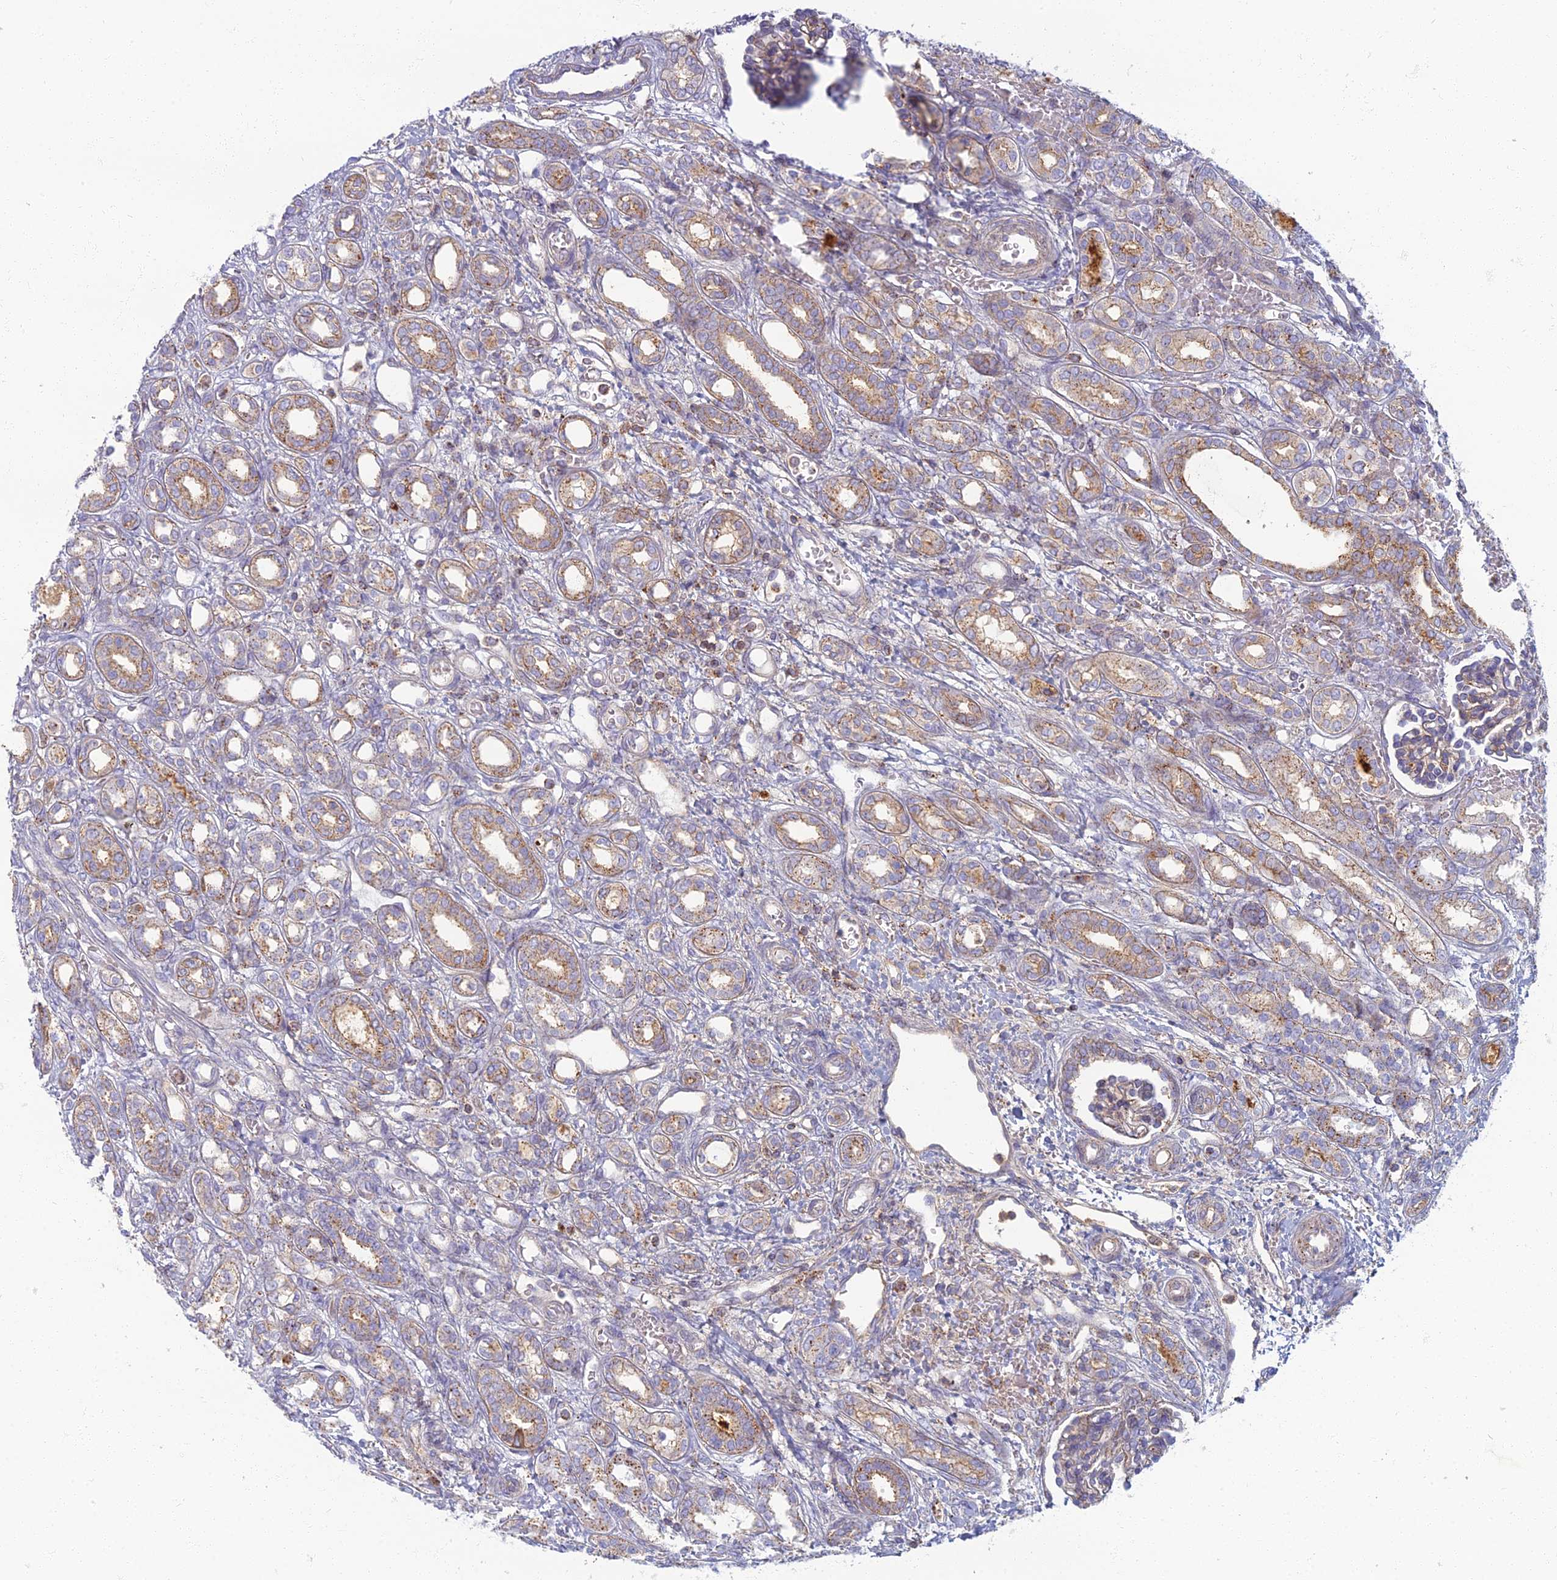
{"staining": {"intensity": "weak", "quantity": "25%-75%", "location": "cytoplasmic/membranous"}, "tissue": "kidney", "cell_type": "Cells in glomeruli", "image_type": "normal", "snomed": [{"axis": "morphology", "description": "Normal tissue, NOS"}, {"axis": "morphology", "description": "Neoplasm, malignant, NOS"}, {"axis": "topography", "description": "Kidney"}], "caption": "Protein staining by immunohistochemistry displays weak cytoplasmic/membranous staining in about 25%-75% of cells in glomeruli in unremarkable kidney. (brown staining indicates protein expression, while blue staining denotes nuclei).", "gene": "CHMP4B", "patient": {"sex": "female", "age": 1}}